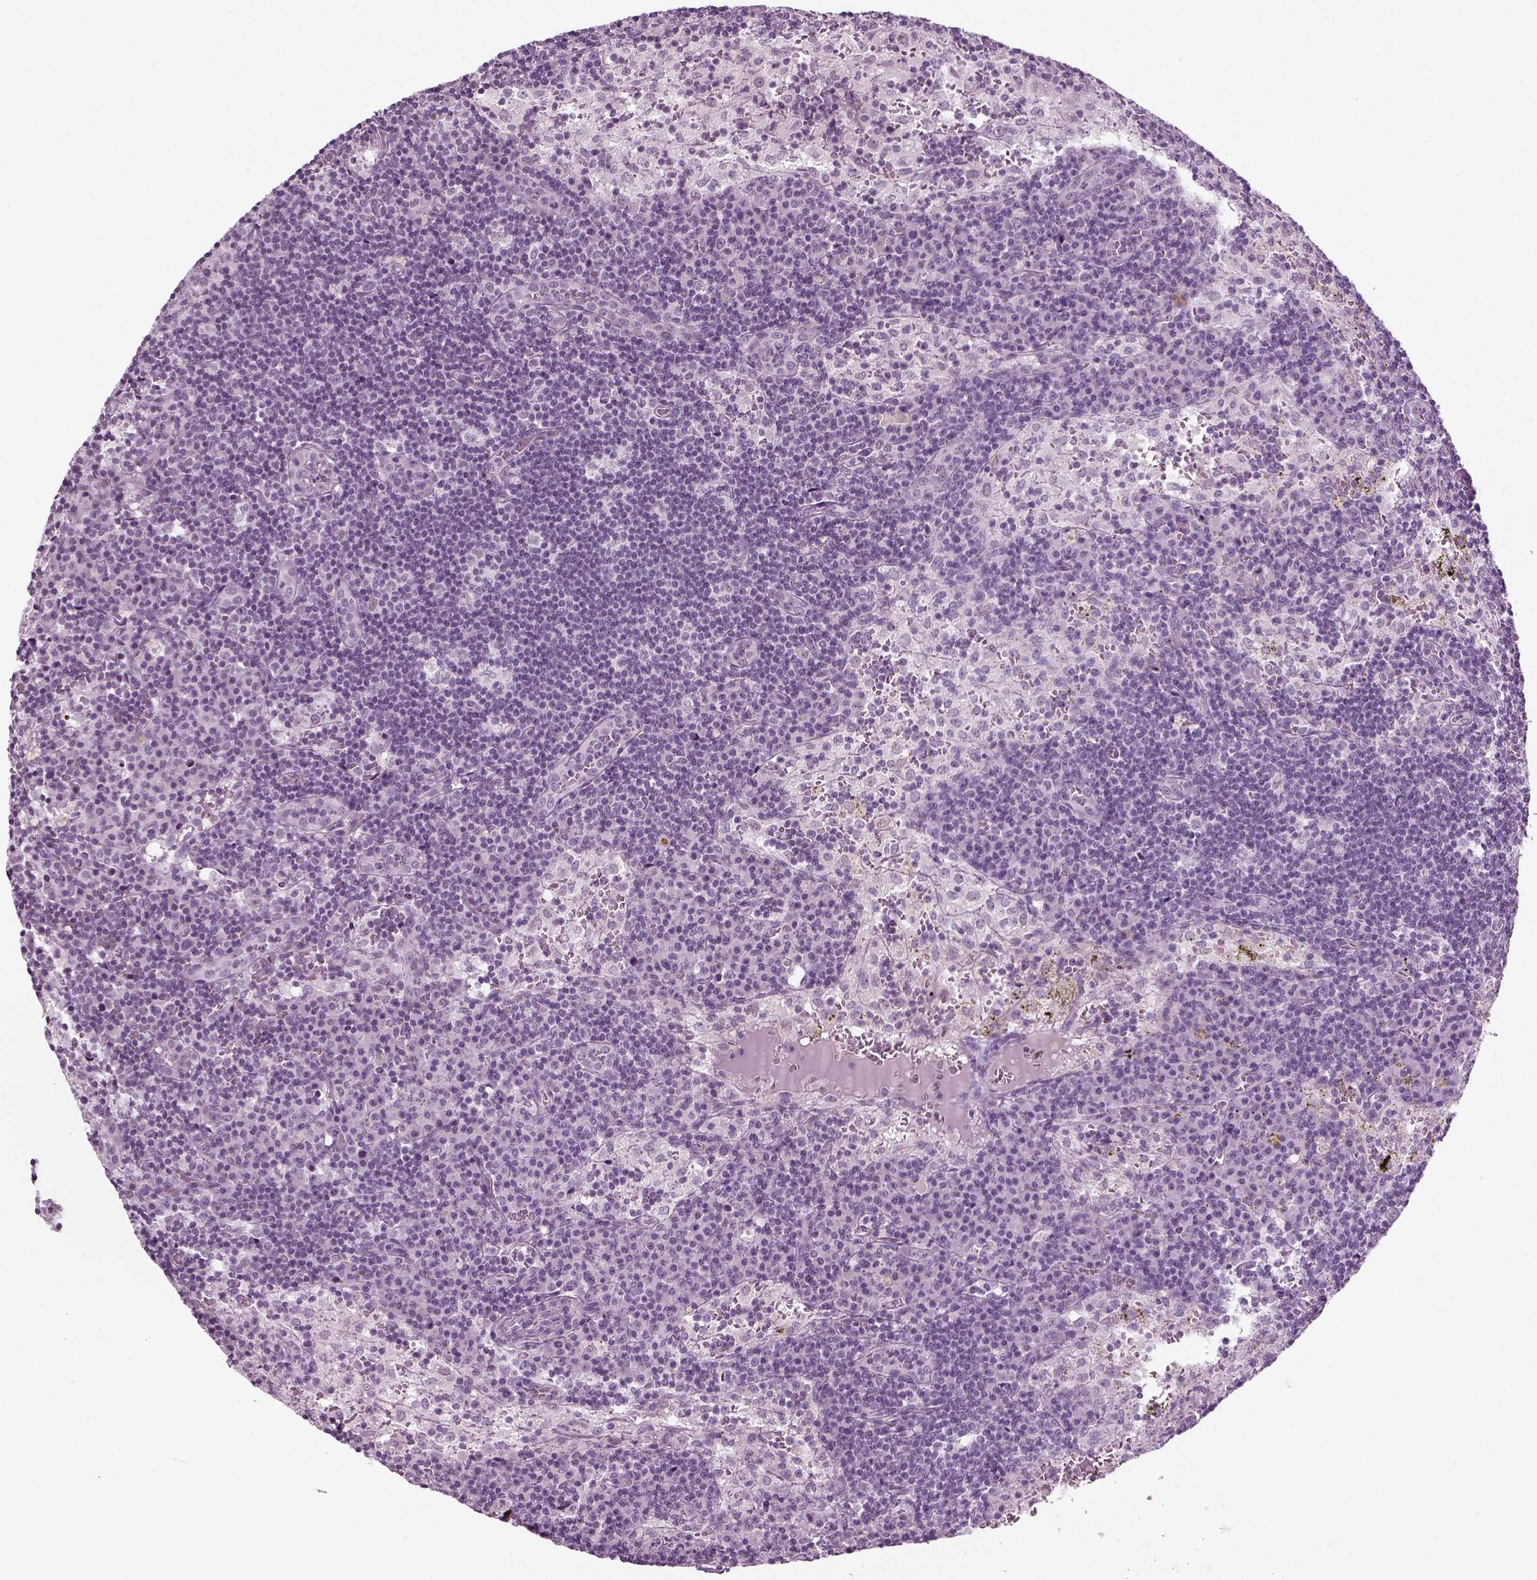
{"staining": {"intensity": "negative", "quantity": "none", "location": "none"}, "tissue": "lymph node", "cell_type": "Germinal center cells", "image_type": "normal", "snomed": [{"axis": "morphology", "description": "Normal tissue, NOS"}, {"axis": "topography", "description": "Lymph node"}], "caption": "Lymph node stained for a protein using immunohistochemistry shows no positivity germinal center cells.", "gene": "KRT75", "patient": {"sex": "male", "age": 62}}